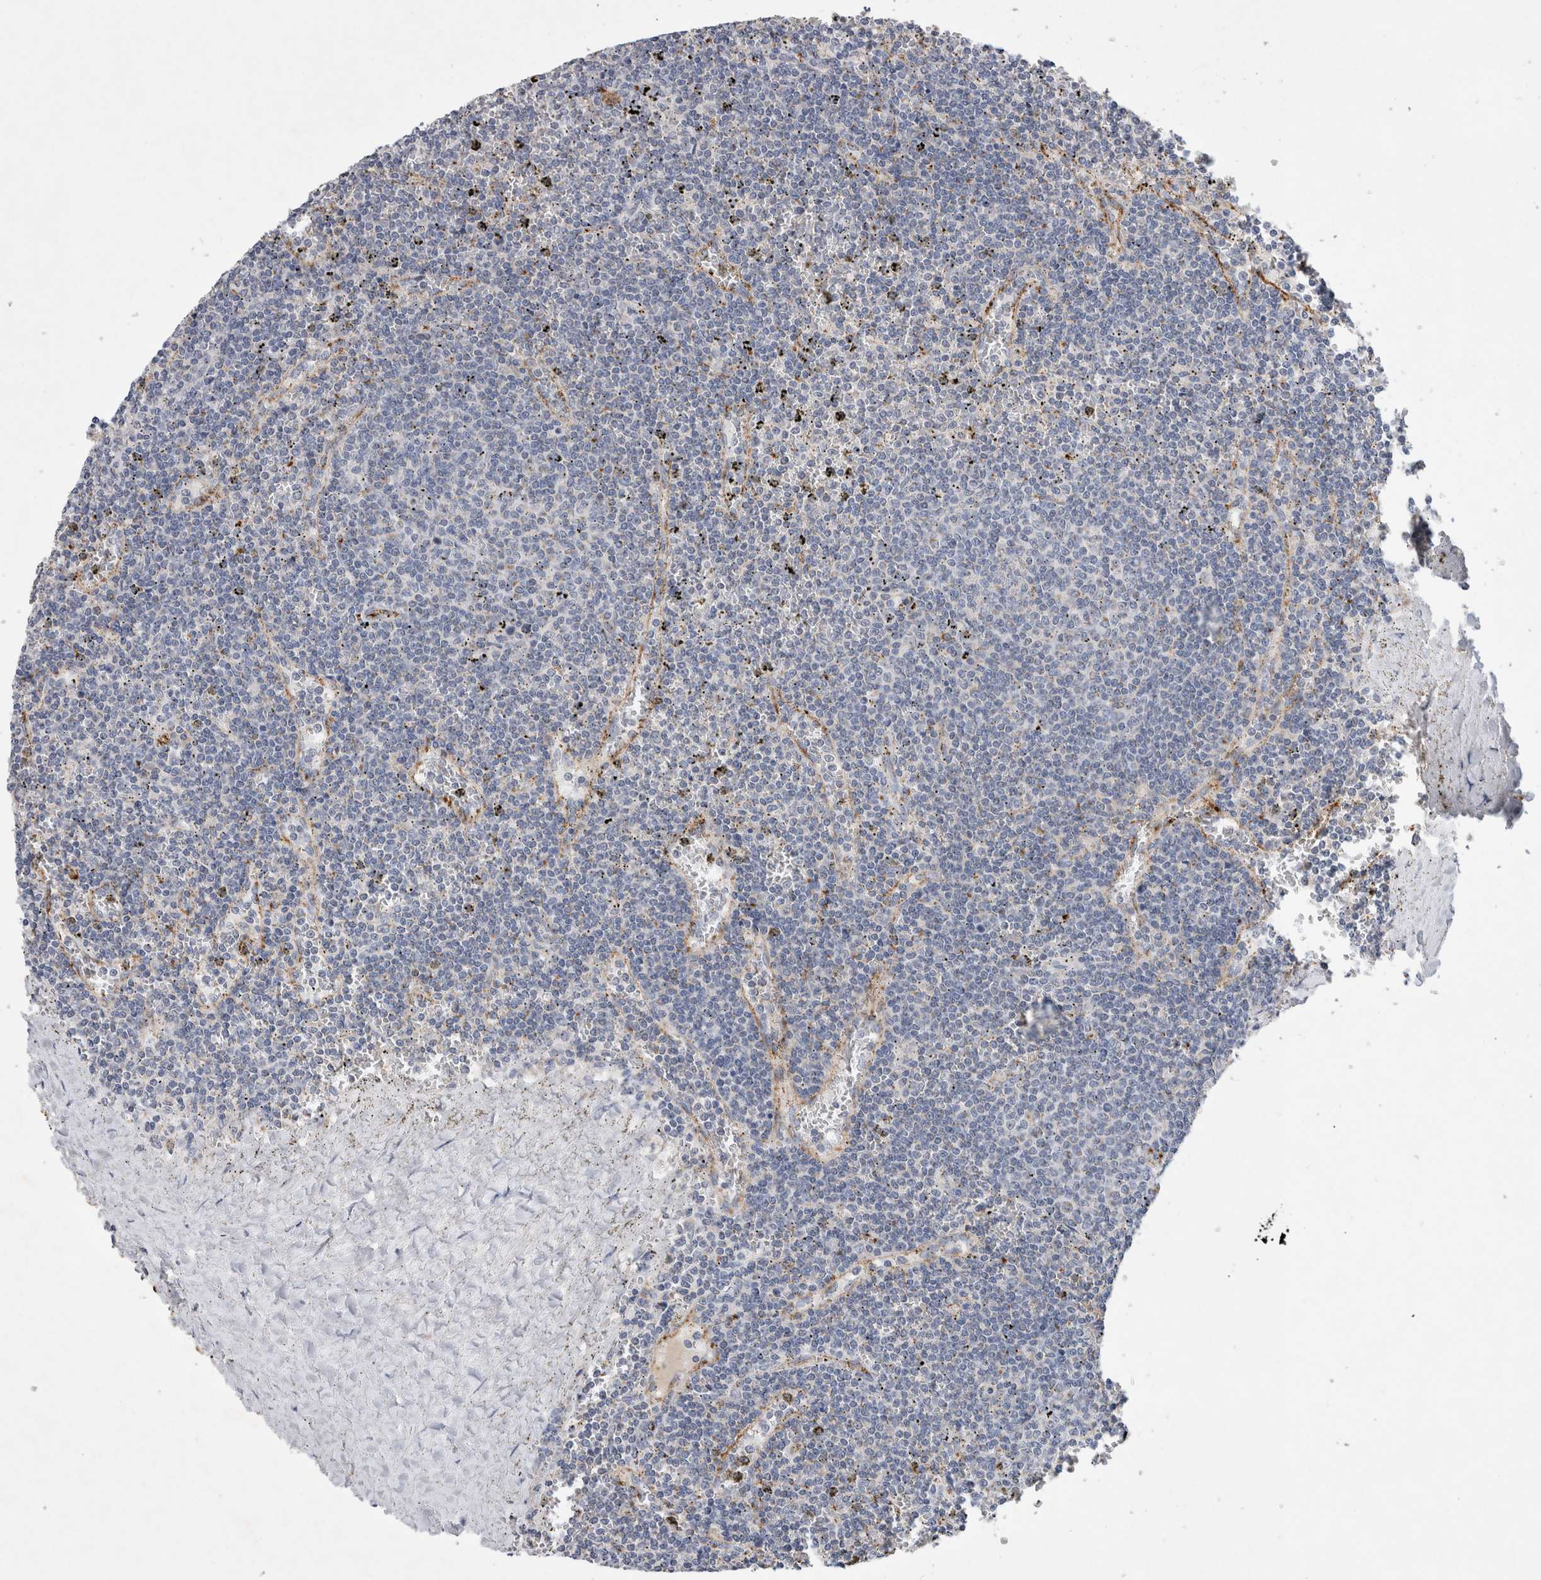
{"staining": {"intensity": "negative", "quantity": "none", "location": "none"}, "tissue": "lymphoma", "cell_type": "Tumor cells", "image_type": "cancer", "snomed": [{"axis": "morphology", "description": "Malignant lymphoma, non-Hodgkin's type, Low grade"}, {"axis": "topography", "description": "Spleen"}], "caption": "Human malignant lymphoma, non-Hodgkin's type (low-grade) stained for a protein using IHC shows no expression in tumor cells.", "gene": "IARS2", "patient": {"sex": "female", "age": 50}}